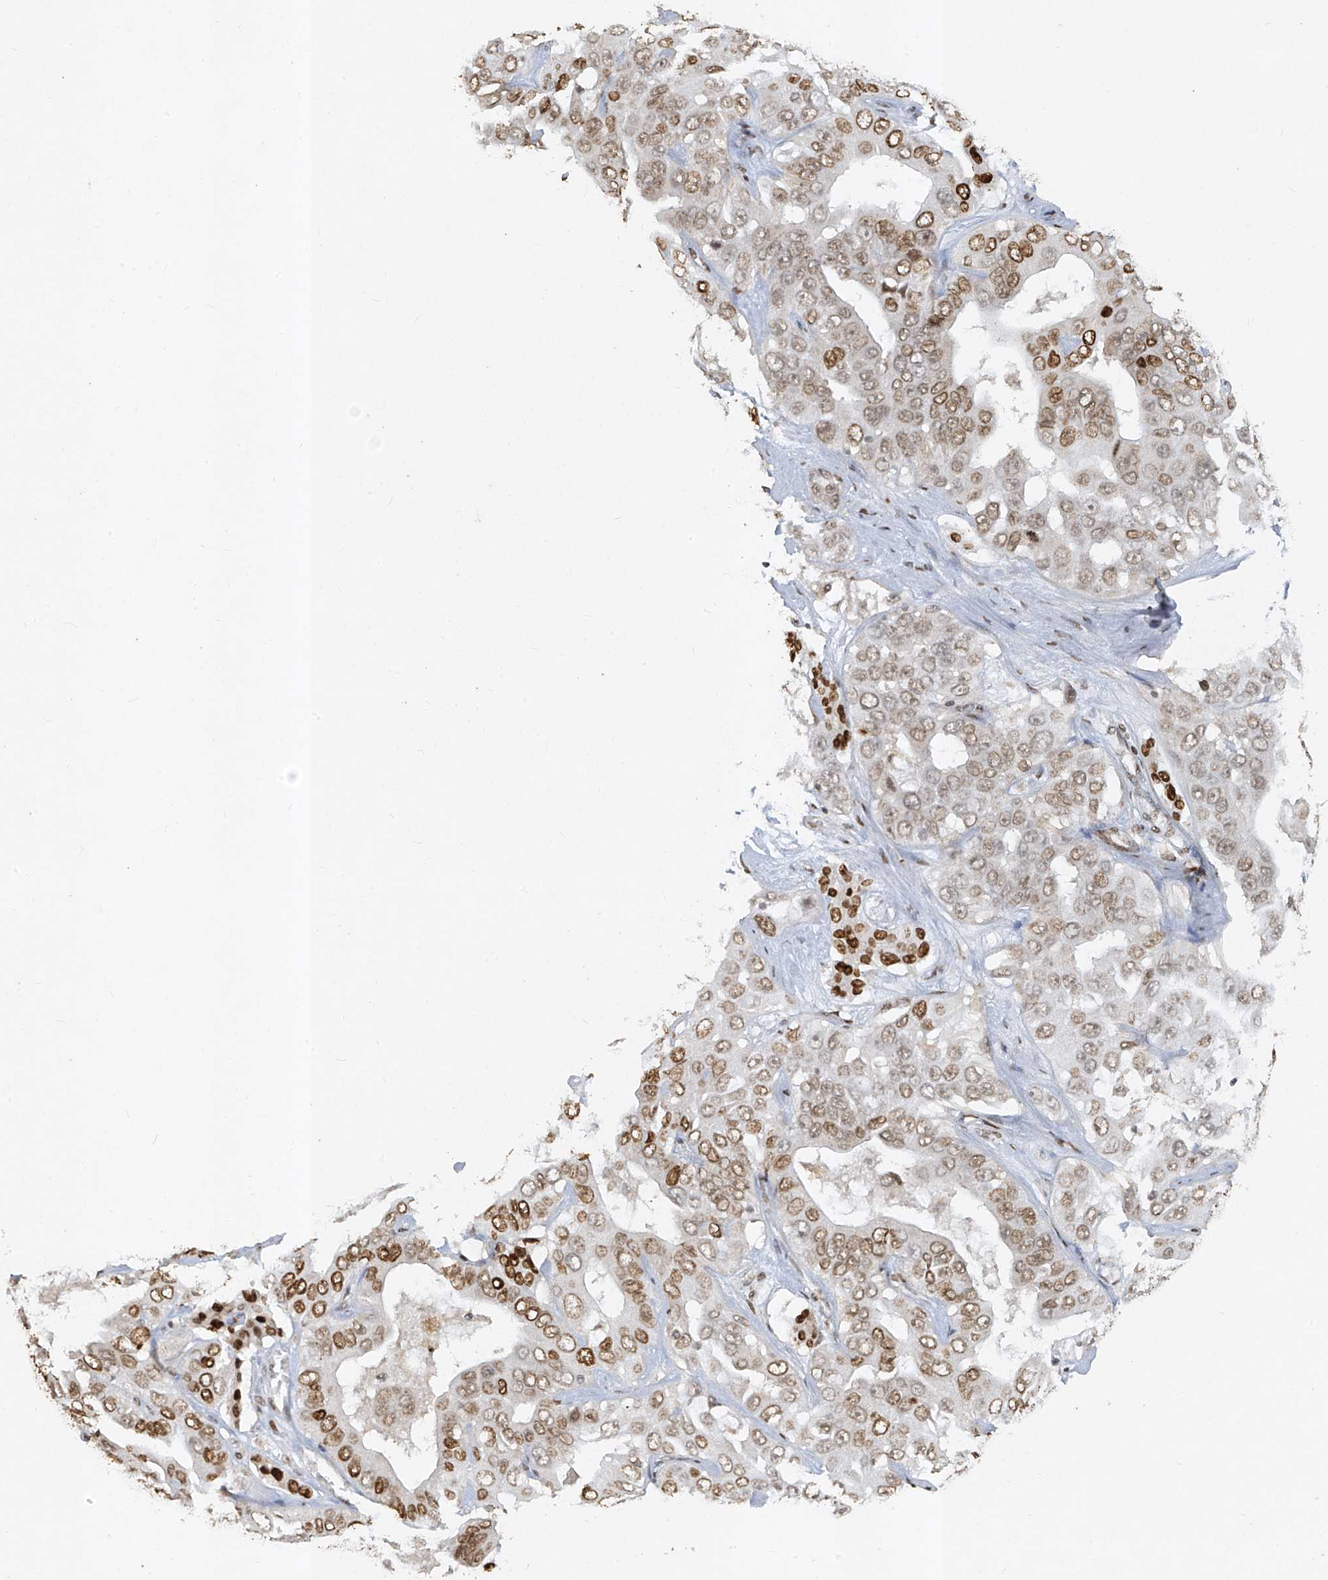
{"staining": {"intensity": "moderate", "quantity": ">75%", "location": "nuclear"}, "tissue": "liver cancer", "cell_type": "Tumor cells", "image_type": "cancer", "snomed": [{"axis": "morphology", "description": "Cholangiocarcinoma"}, {"axis": "topography", "description": "Liver"}], "caption": "Immunohistochemical staining of human cholangiocarcinoma (liver) exhibits medium levels of moderate nuclear protein positivity in approximately >75% of tumor cells.", "gene": "ATRIP", "patient": {"sex": "female", "age": 52}}